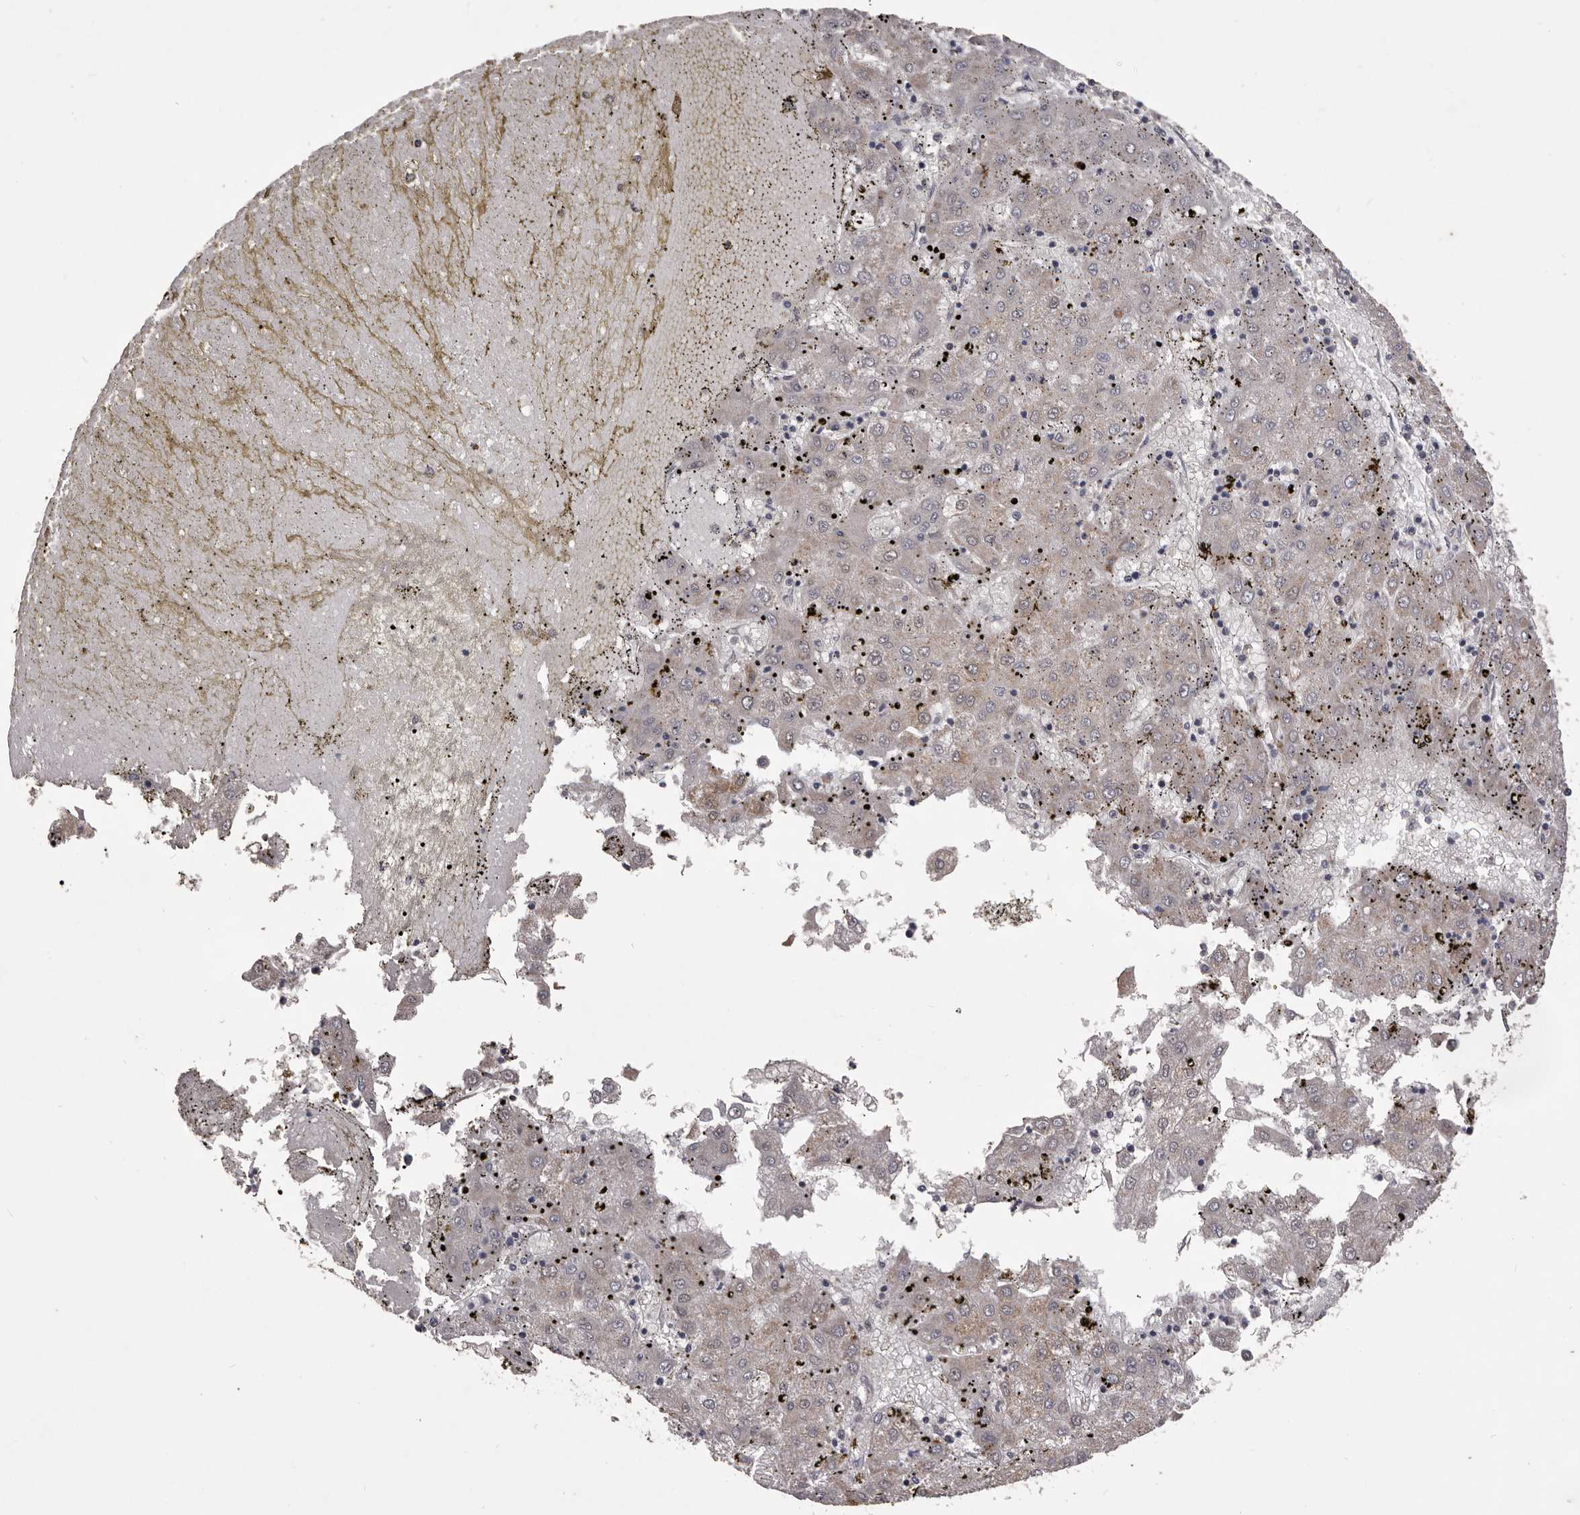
{"staining": {"intensity": "negative", "quantity": "none", "location": "none"}, "tissue": "liver cancer", "cell_type": "Tumor cells", "image_type": "cancer", "snomed": [{"axis": "morphology", "description": "Carcinoma, Hepatocellular, NOS"}, {"axis": "topography", "description": "Liver"}], "caption": "IHC histopathology image of neoplastic tissue: liver cancer (hepatocellular carcinoma) stained with DAB (3,3'-diaminobenzidine) shows no significant protein expression in tumor cells. The staining was performed using DAB to visualize the protein expression in brown, while the nuclei were stained in blue with hematoxylin (Magnification: 20x).", "gene": "CELF3", "patient": {"sex": "male", "age": 72}}